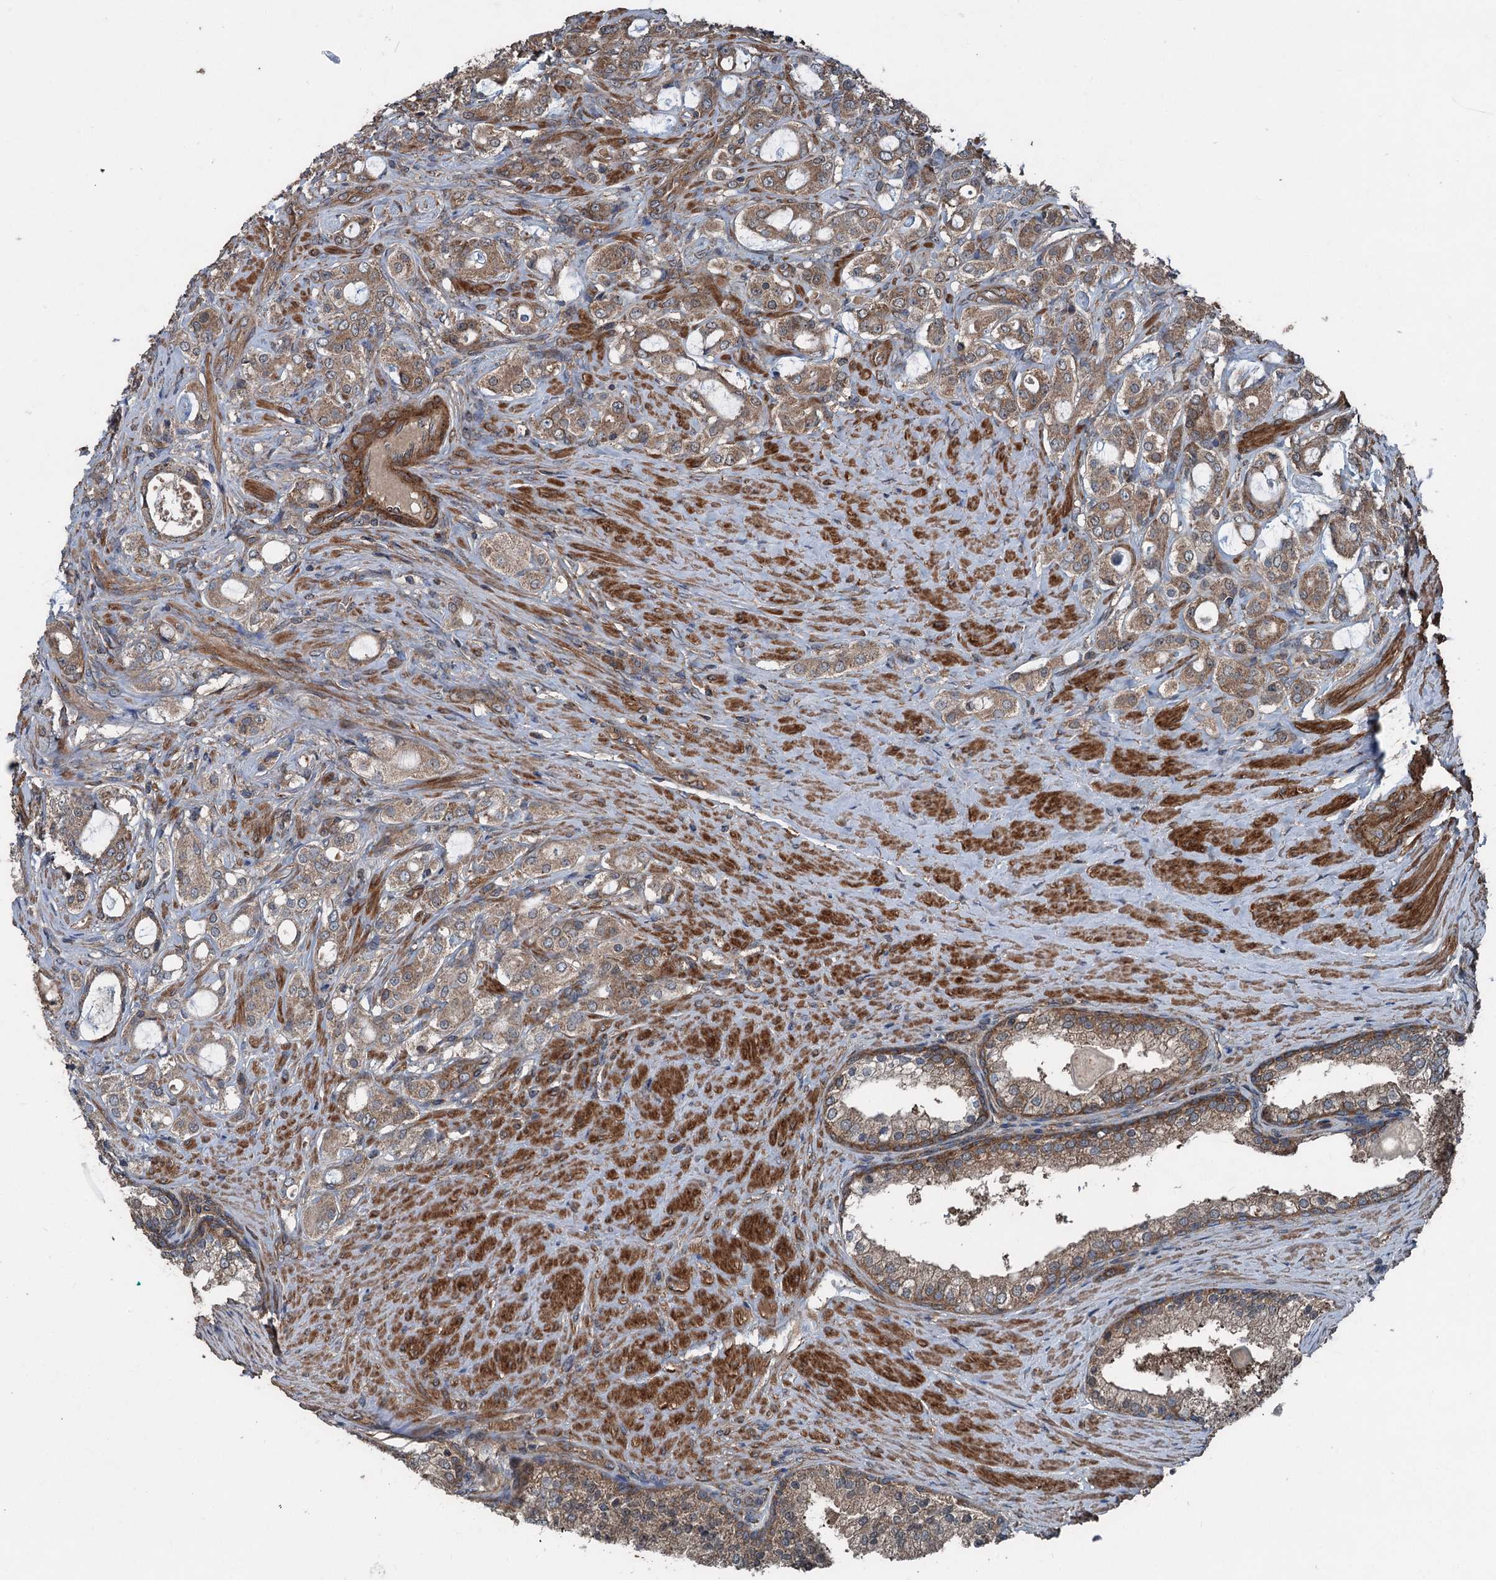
{"staining": {"intensity": "moderate", "quantity": ">75%", "location": "cytoplasmic/membranous"}, "tissue": "prostate cancer", "cell_type": "Tumor cells", "image_type": "cancer", "snomed": [{"axis": "morphology", "description": "Adenocarcinoma, High grade"}, {"axis": "topography", "description": "Prostate"}], "caption": "Protein expression analysis of adenocarcinoma (high-grade) (prostate) shows moderate cytoplasmic/membranous staining in about >75% of tumor cells.", "gene": "RNF214", "patient": {"sex": "male", "age": 63}}